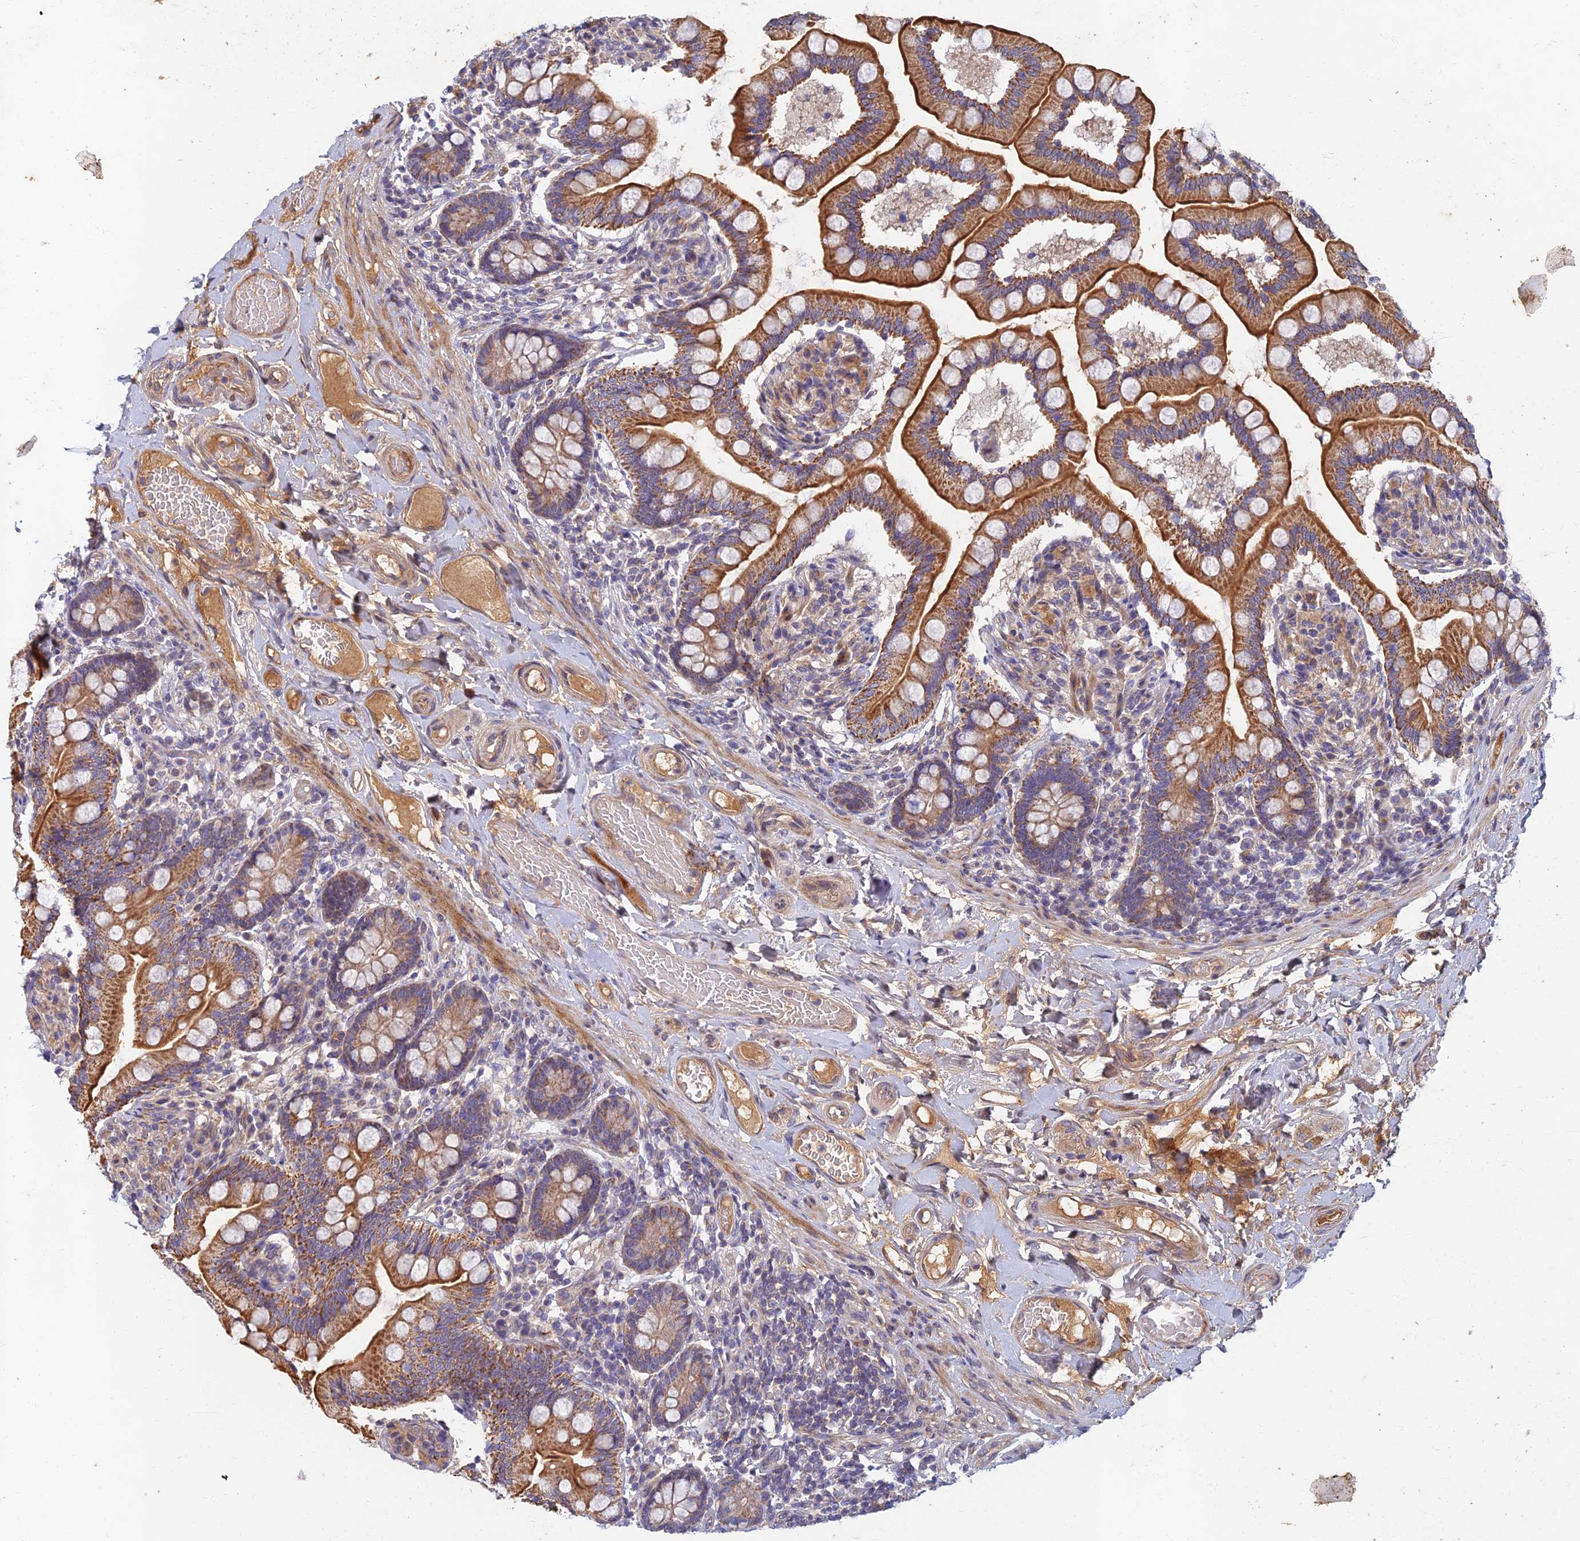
{"staining": {"intensity": "strong", "quantity": ">75%", "location": "cytoplasmic/membranous"}, "tissue": "small intestine", "cell_type": "Glandular cells", "image_type": "normal", "snomed": [{"axis": "morphology", "description": "Normal tissue, NOS"}, {"axis": "topography", "description": "Small intestine"}], "caption": "Immunohistochemical staining of normal small intestine demonstrates strong cytoplasmic/membranous protein staining in approximately >75% of glandular cells. Using DAB (3,3'-diaminobenzidine) (brown) and hematoxylin (blue) stains, captured at high magnification using brightfield microscopy.", "gene": "SOGA1", "patient": {"sex": "female", "age": 64}}